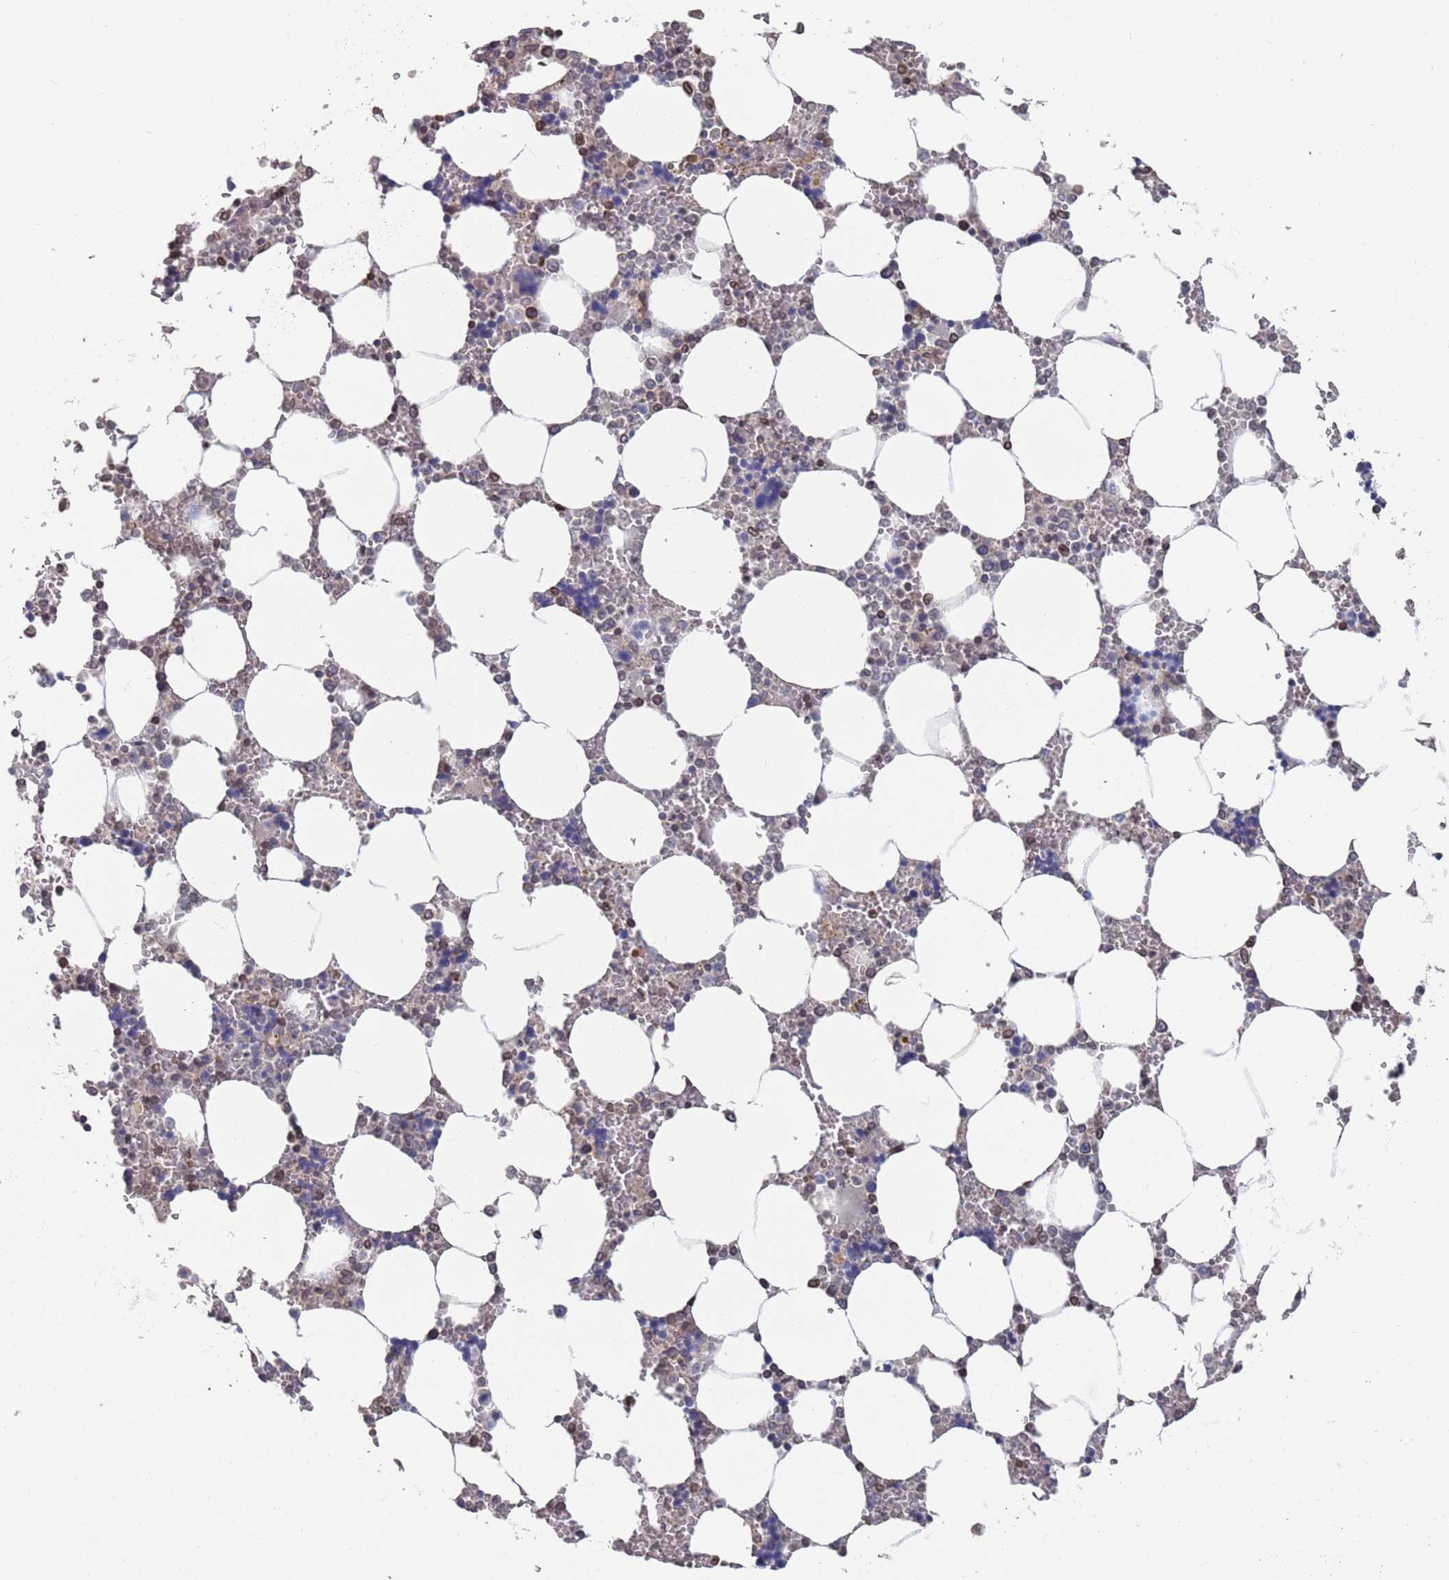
{"staining": {"intensity": "moderate", "quantity": "<25%", "location": "cytoplasmic/membranous"}, "tissue": "bone marrow", "cell_type": "Hematopoietic cells", "image_type": "normal", "snomed": [{"axis": "morphology", "description": "Normal tissue, NOS"}, {"axis": "topography", "description": "Bone marrow"}], "caption": "Immunohistochemistry of benign human bone marrow shows low levels of moderate cytoplasmic/membranous expression in approximately <25% of hematopoietic cells.", "gene": "SDHAF3", "patient": {"sex": "male", "age": 64}}